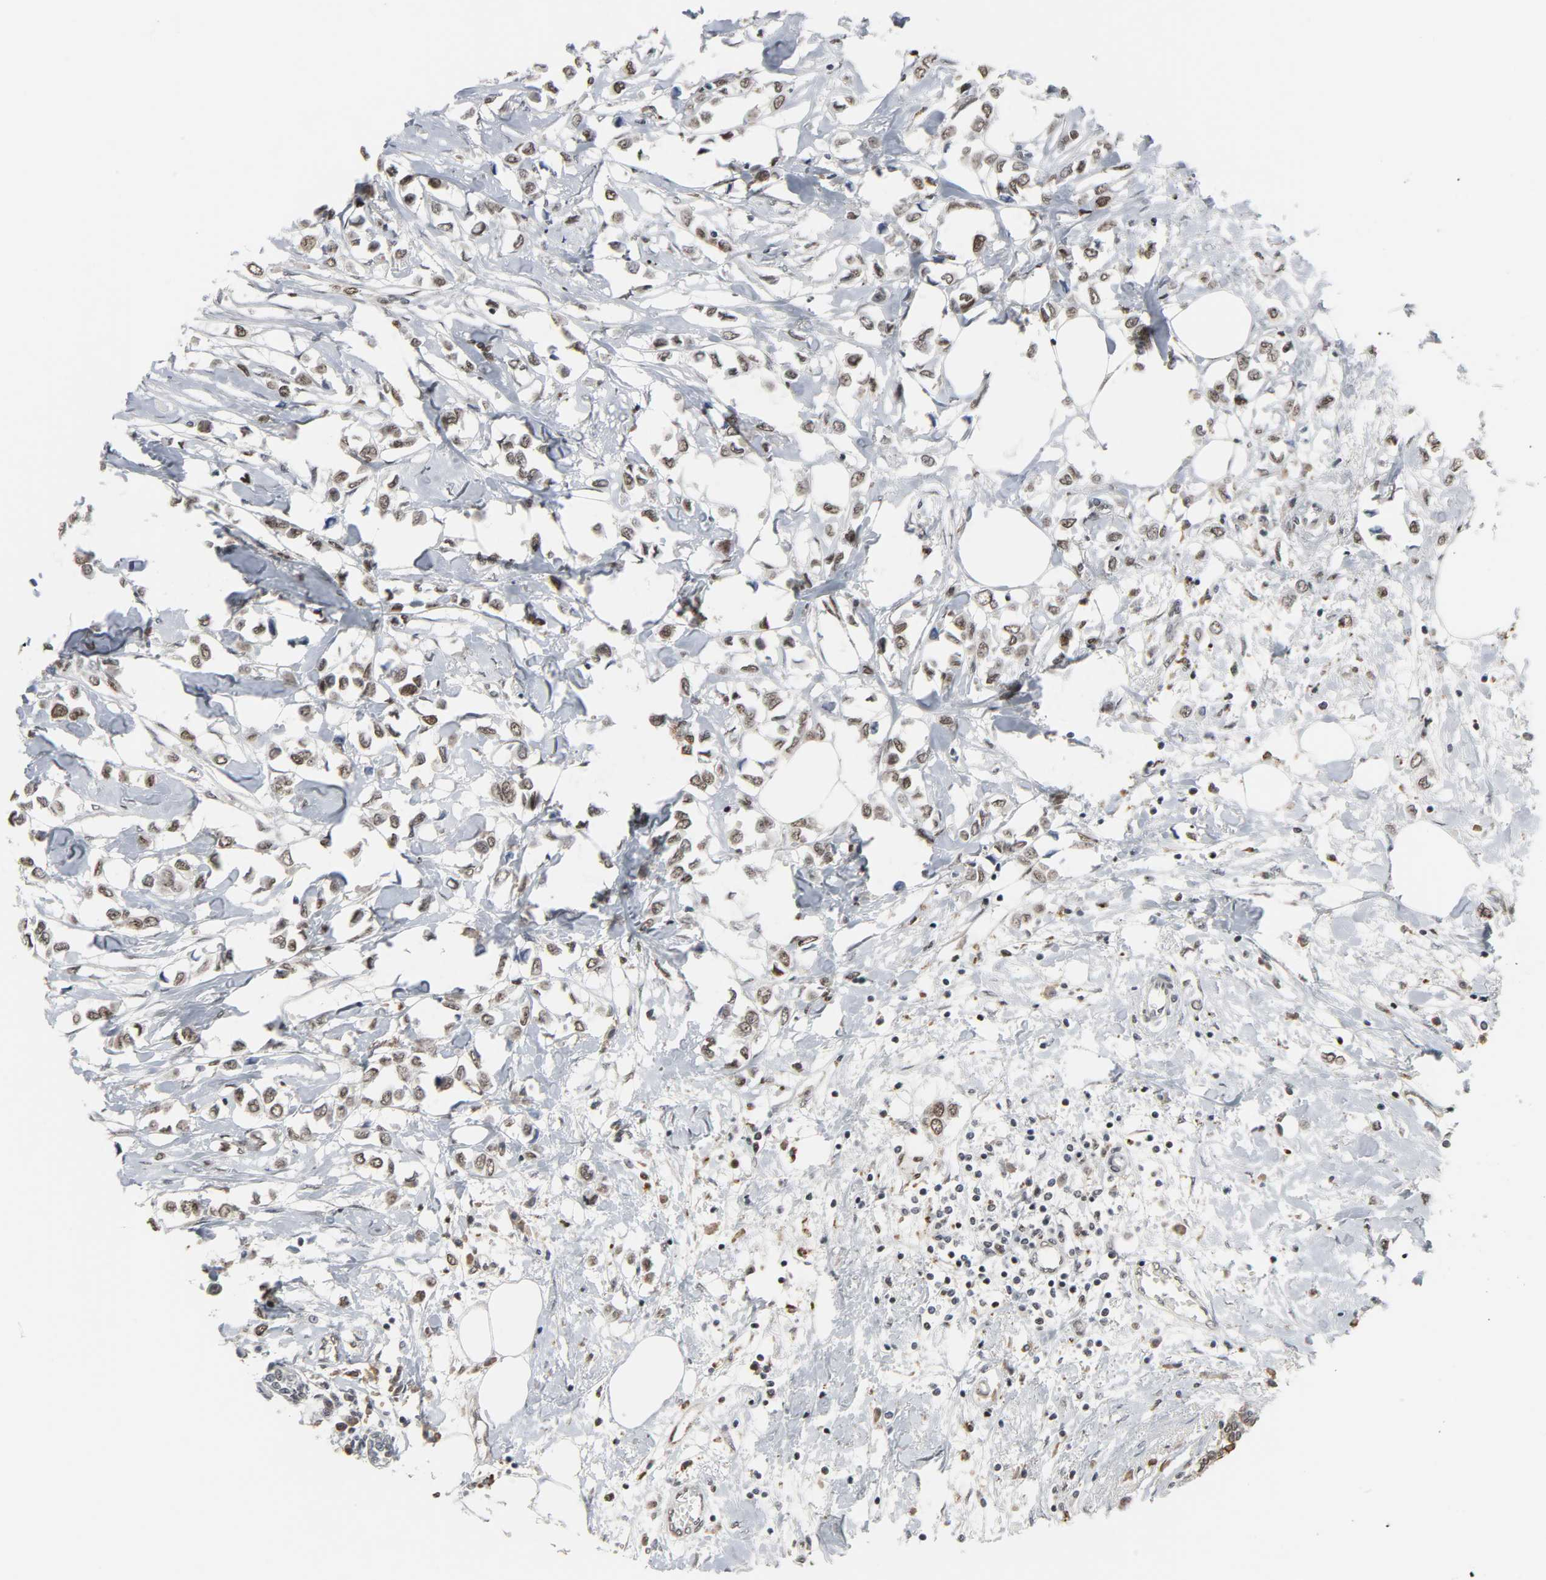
{"staining": {"intensity": "moderate", "quantity": ">75%", "location": "nuclear"}, "tissue": "breast cancer", "cell_type": "Tumor cells", "image_type": "cancer", "snomed": [{"axis": "morphology", "description": "Lobular carcinoma"}, {"axis": "topography", "description": "Breast"}], "caption": "The micrograph shows staining of lobular carcinoma (breast), revealing moderate nuclear protein staining (brown color) within tumor cells. (DAB (3,3'-diaminobenzidine) IHC with brightfield microscopy, high magnification).", "gene": "DAZAP1", "patient": {"sex": "female", "age": 51}}